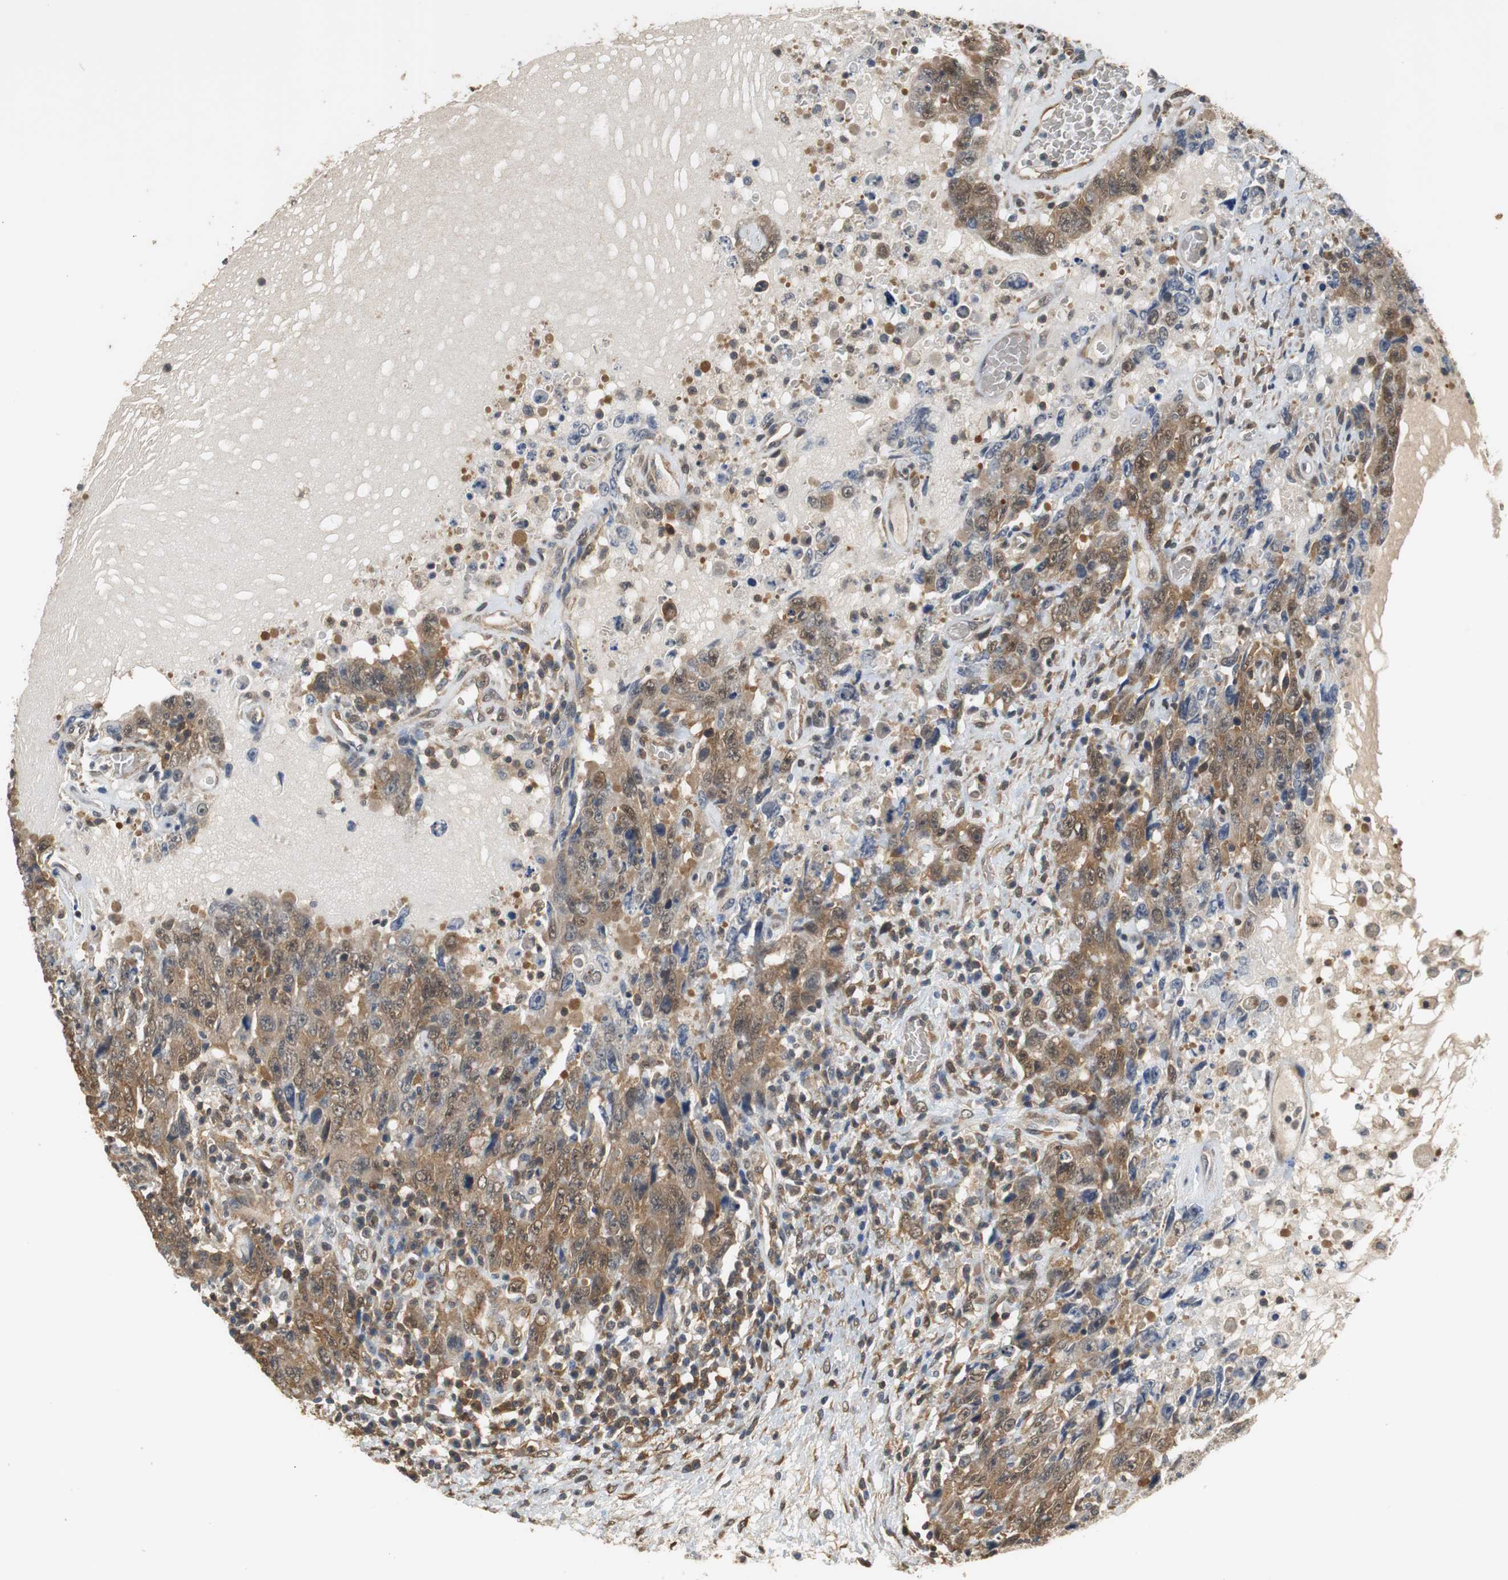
{"staining": {"intensity": "moderate", "quantity": "25%-75%", "location": "cytoplasmic/membranous,nuclear"}, "tissue": "testis cancer", "cell_type": "Tumor cells", "image_type": "cancer", "snomed": [{"axis": "morphology", "description": "Carcinoma, Embryonal, NOS"}, {"axis": "topography", "description": "Testis"}], "caption": "Immunohistochemical staining of human testis embryonal carcinoma shows medium levels of moderate cytoplasmic/membranous and nuclear staining in about 25%-75% of tumor cells.", "gene": "UBQLN2", "patient": {"sex": "male", "age": 26}}